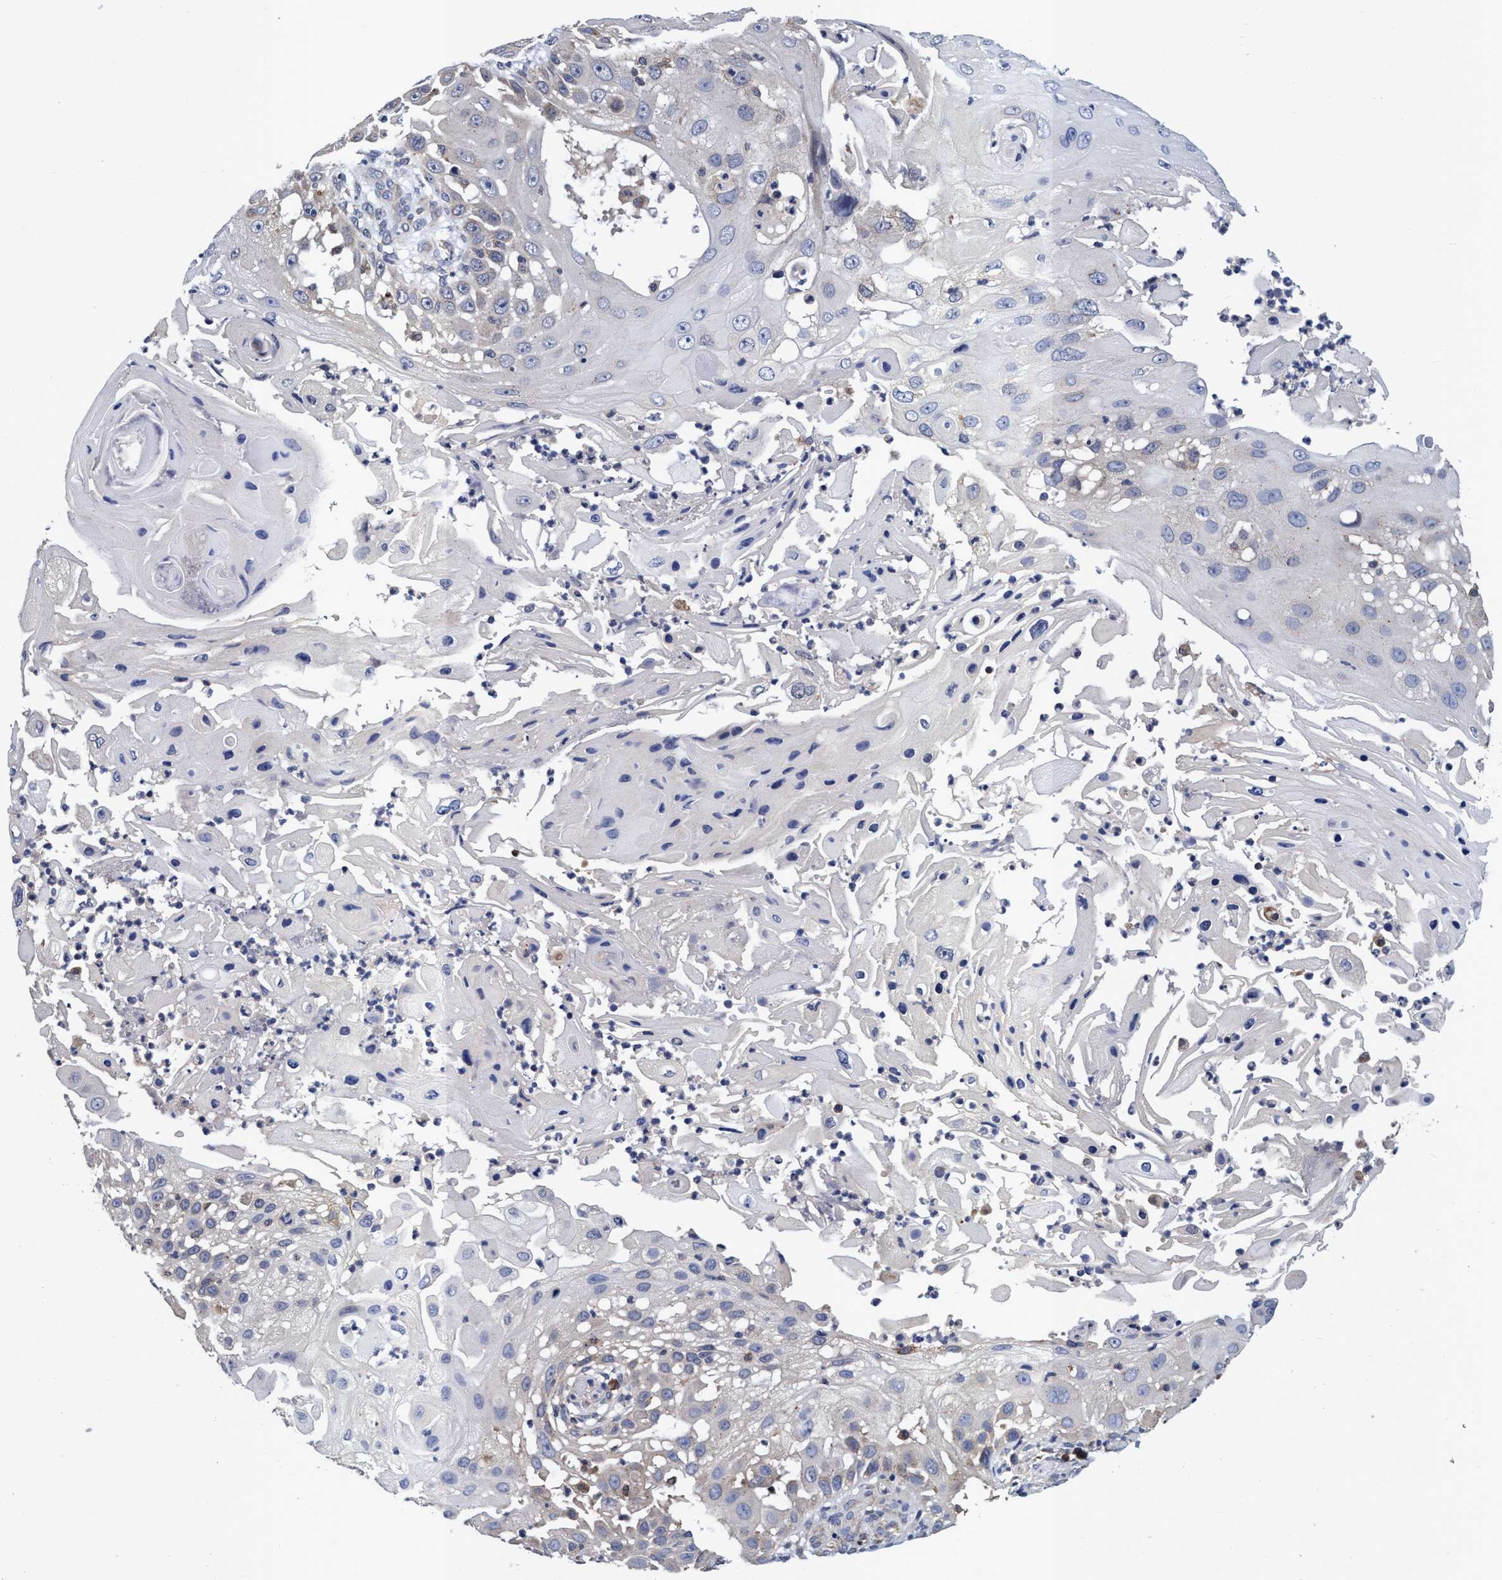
{"staining": {"intensity": "weak", "quantity": "<25%", "location": "cytoplasmic/membranous"}, "tissue": "skin cancer", "cell_type": "Tumor cells", "image_type": "cancer", "snomed": [{"axis": "morphology", "description": "Squamous cell carcinoma, NOS"}, {"axis": "topography", "description": "Skin"}], "caption": "Photomicrograph shows no protein expression in tumor cells of skin cancer tissue. (Stains: DAB IHC with hematoxylin counter stain, Microscopy: brightfield microscopy at high magnification).", "gene": "CALCOCO2", "patient": {"sex": "female", "age": 44}}